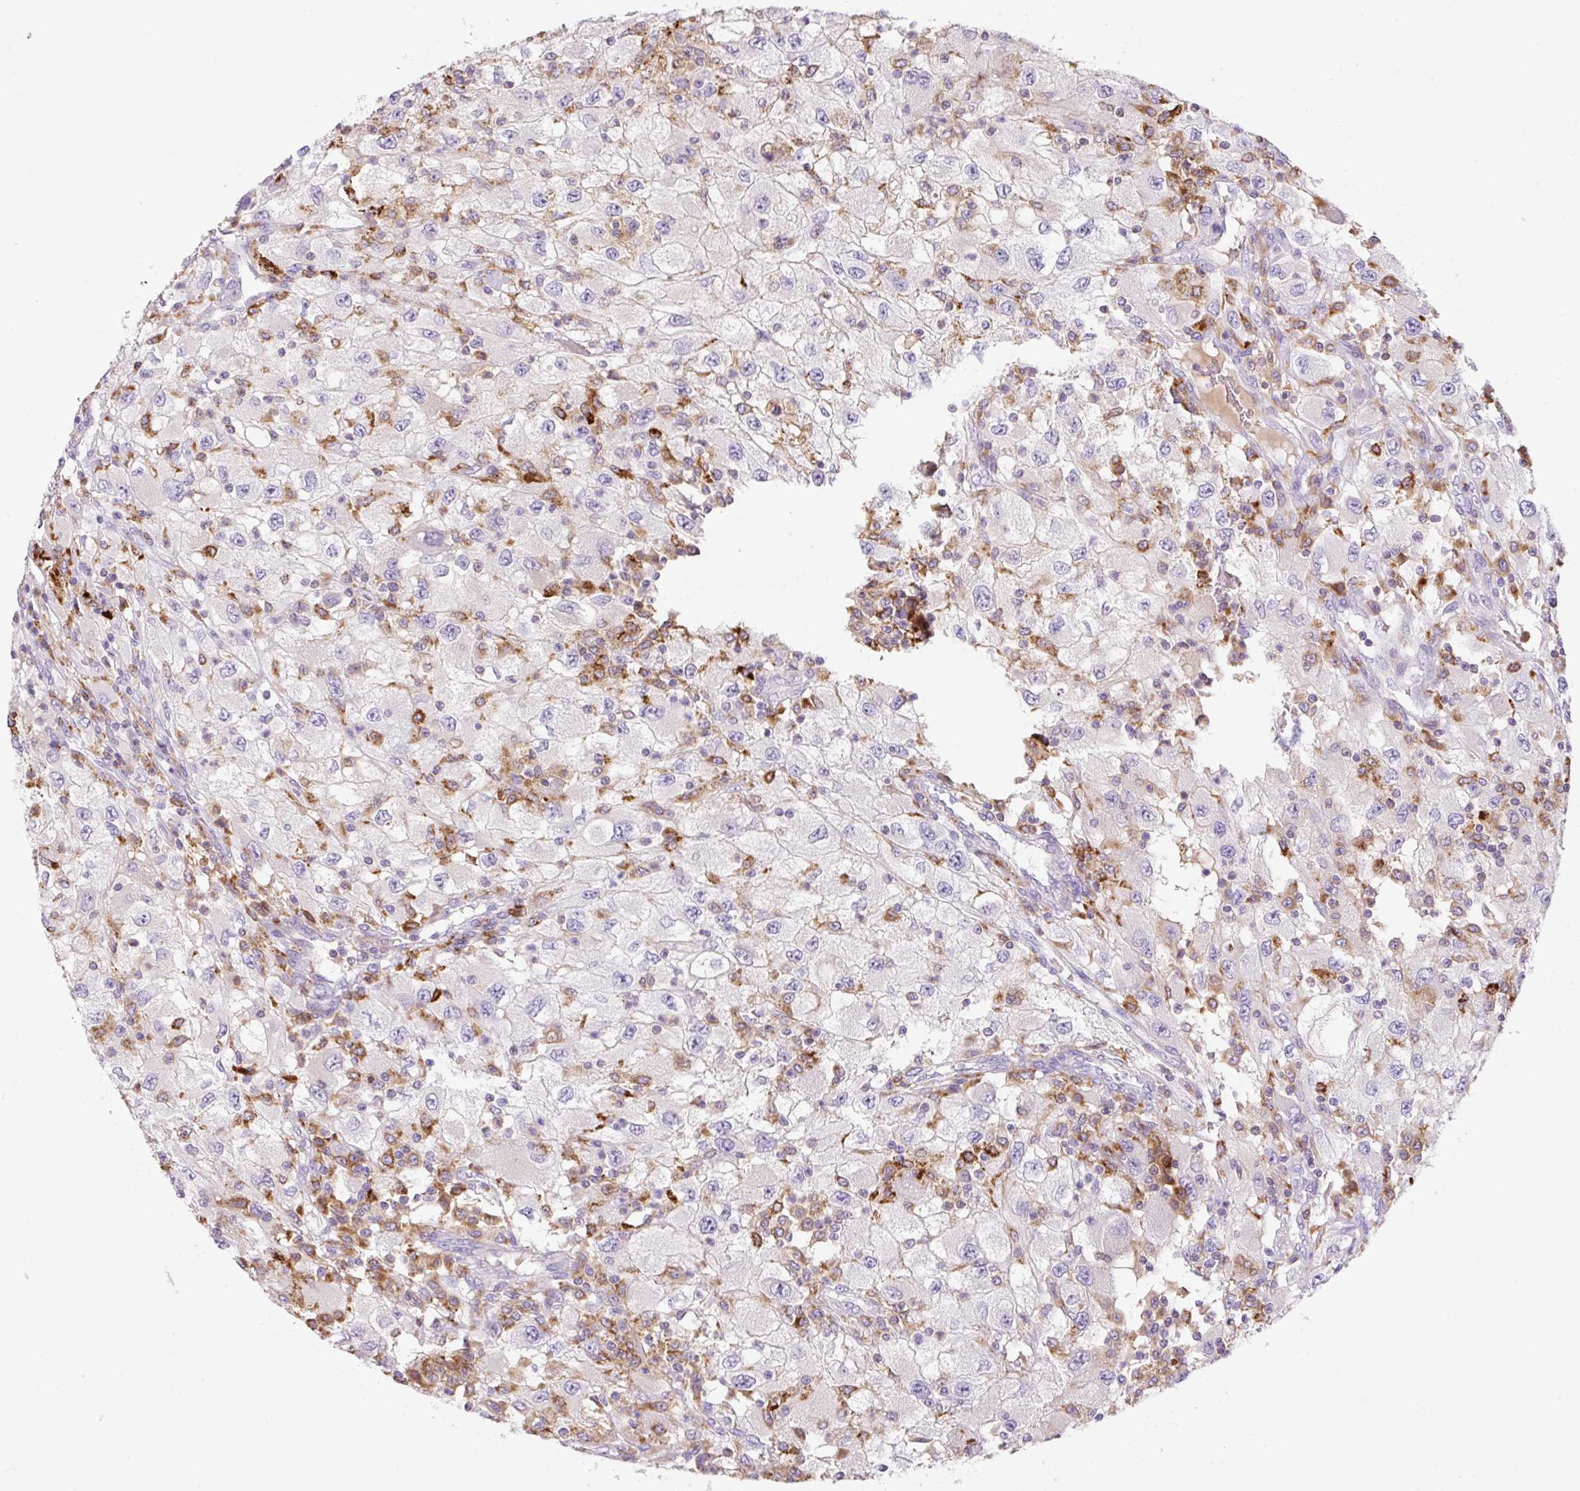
{"staining": {"intensity": "negative", "quantity": "none", "location": "none"}, "tissue": "renal cancer", "cell_type": "Tumor cells", "image_type": "cancer", "snomed": [{"axis": "morphology", "description": "Adenocarcinoma, NOS"}, {"axis": "topography", "description": "Kidney"}], "caption": "A micrograph of human renal cancer (adenocarcinoma) is negative for staining in tumor cells.", "gene": "TDRD15", "patient": {"sex": "female", "age": 67}}